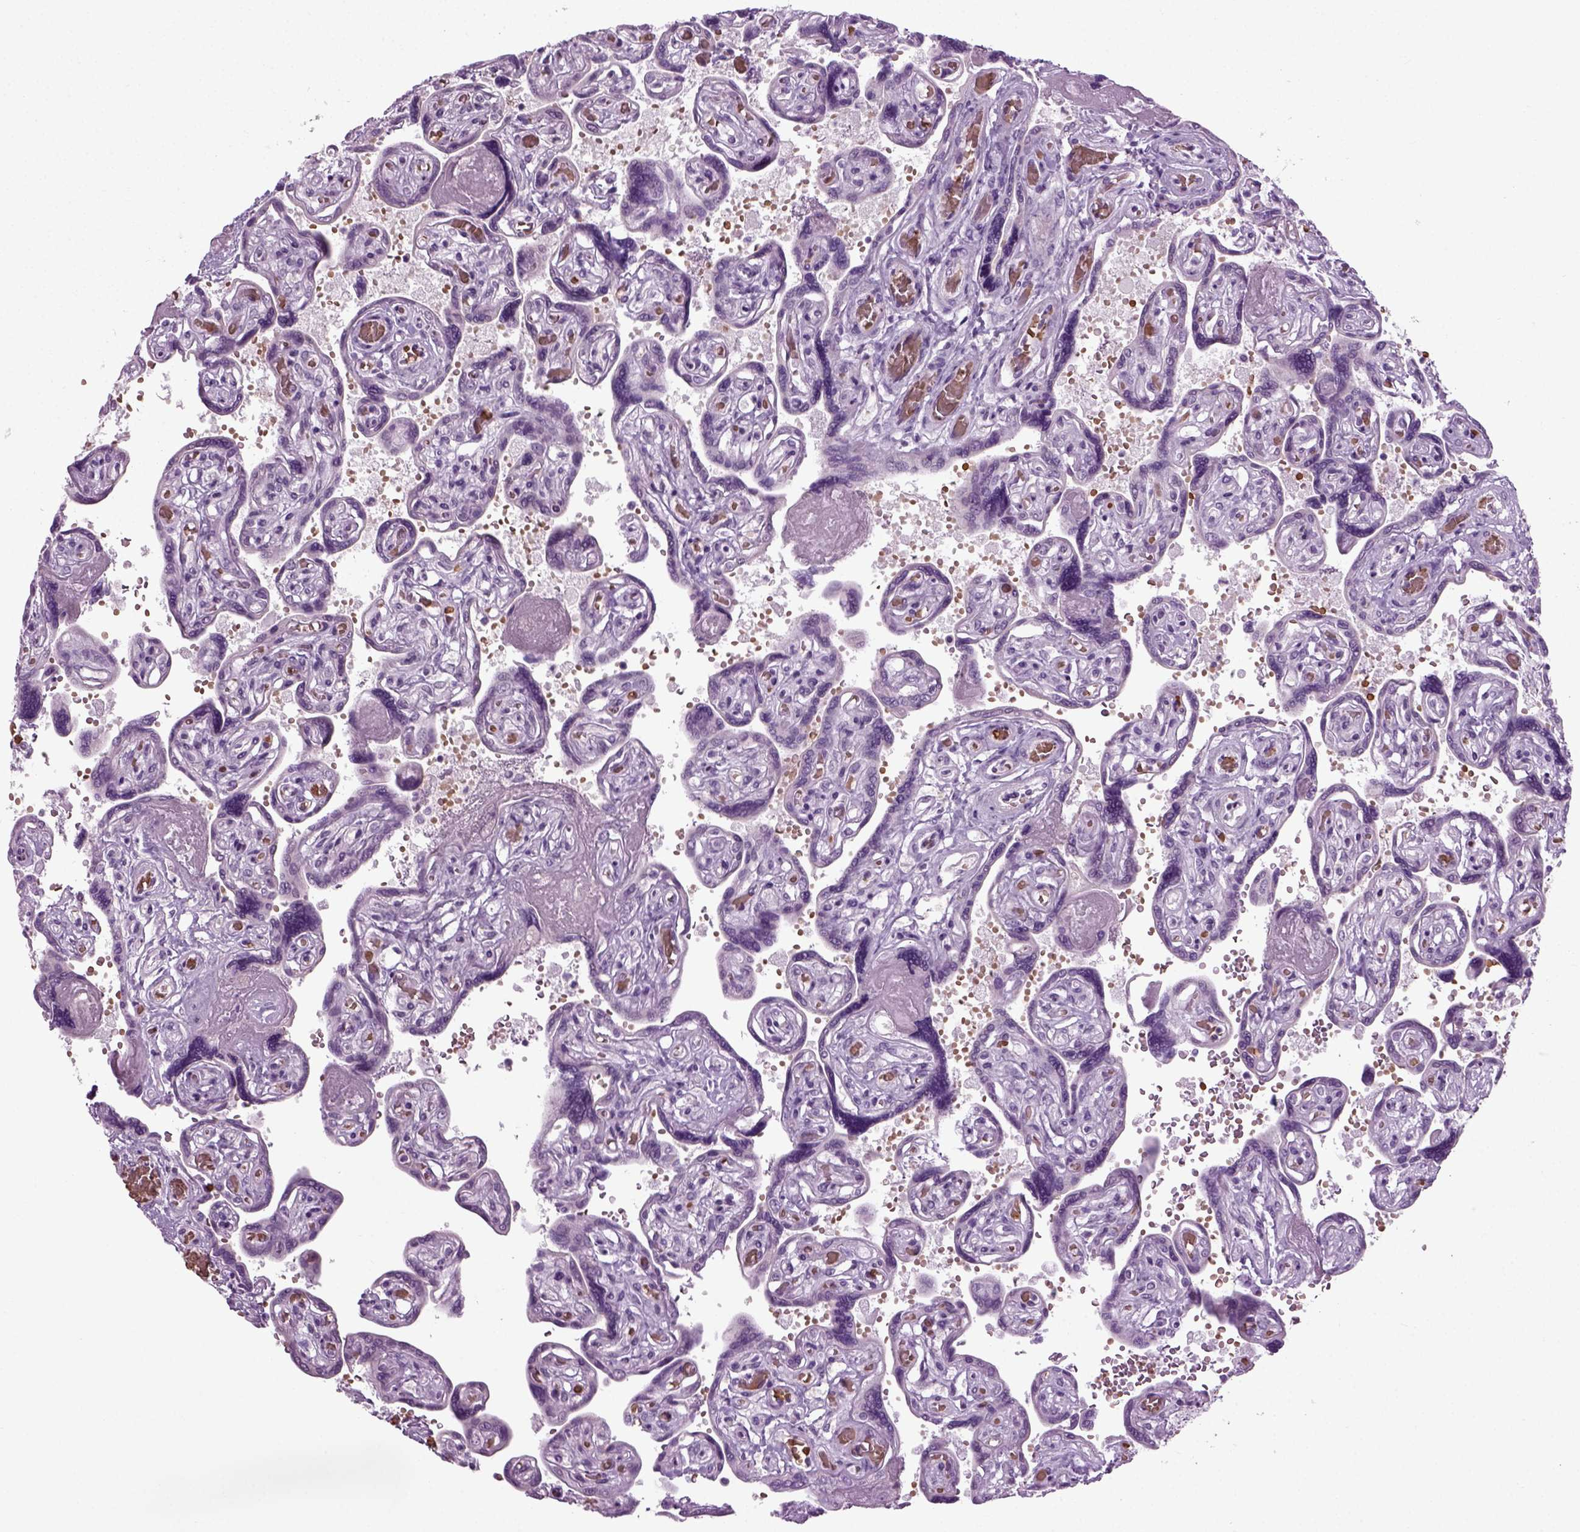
{"staining": {"intensity": "negative", "quantity": "none", "location": "none"}, "tissue": "placenta", "cell_type": "Decidual cells", "image_type": "normal", "snomed": [{"axis": "morphology", "description": "Normal tissue, NOS"}, {"axis": "topography", "description": "Placenta"}], "caption": "Immunohistochemistry micrograph of normal placenta: placenta stained with DAB (3,3'-diaminobenzidine) demonstrates no significant protein positivity in decidual cells. Nuclei are stained in blue.", "gene": "ZC2HC1C", "patient": {"sex": "female", "age": 32}}